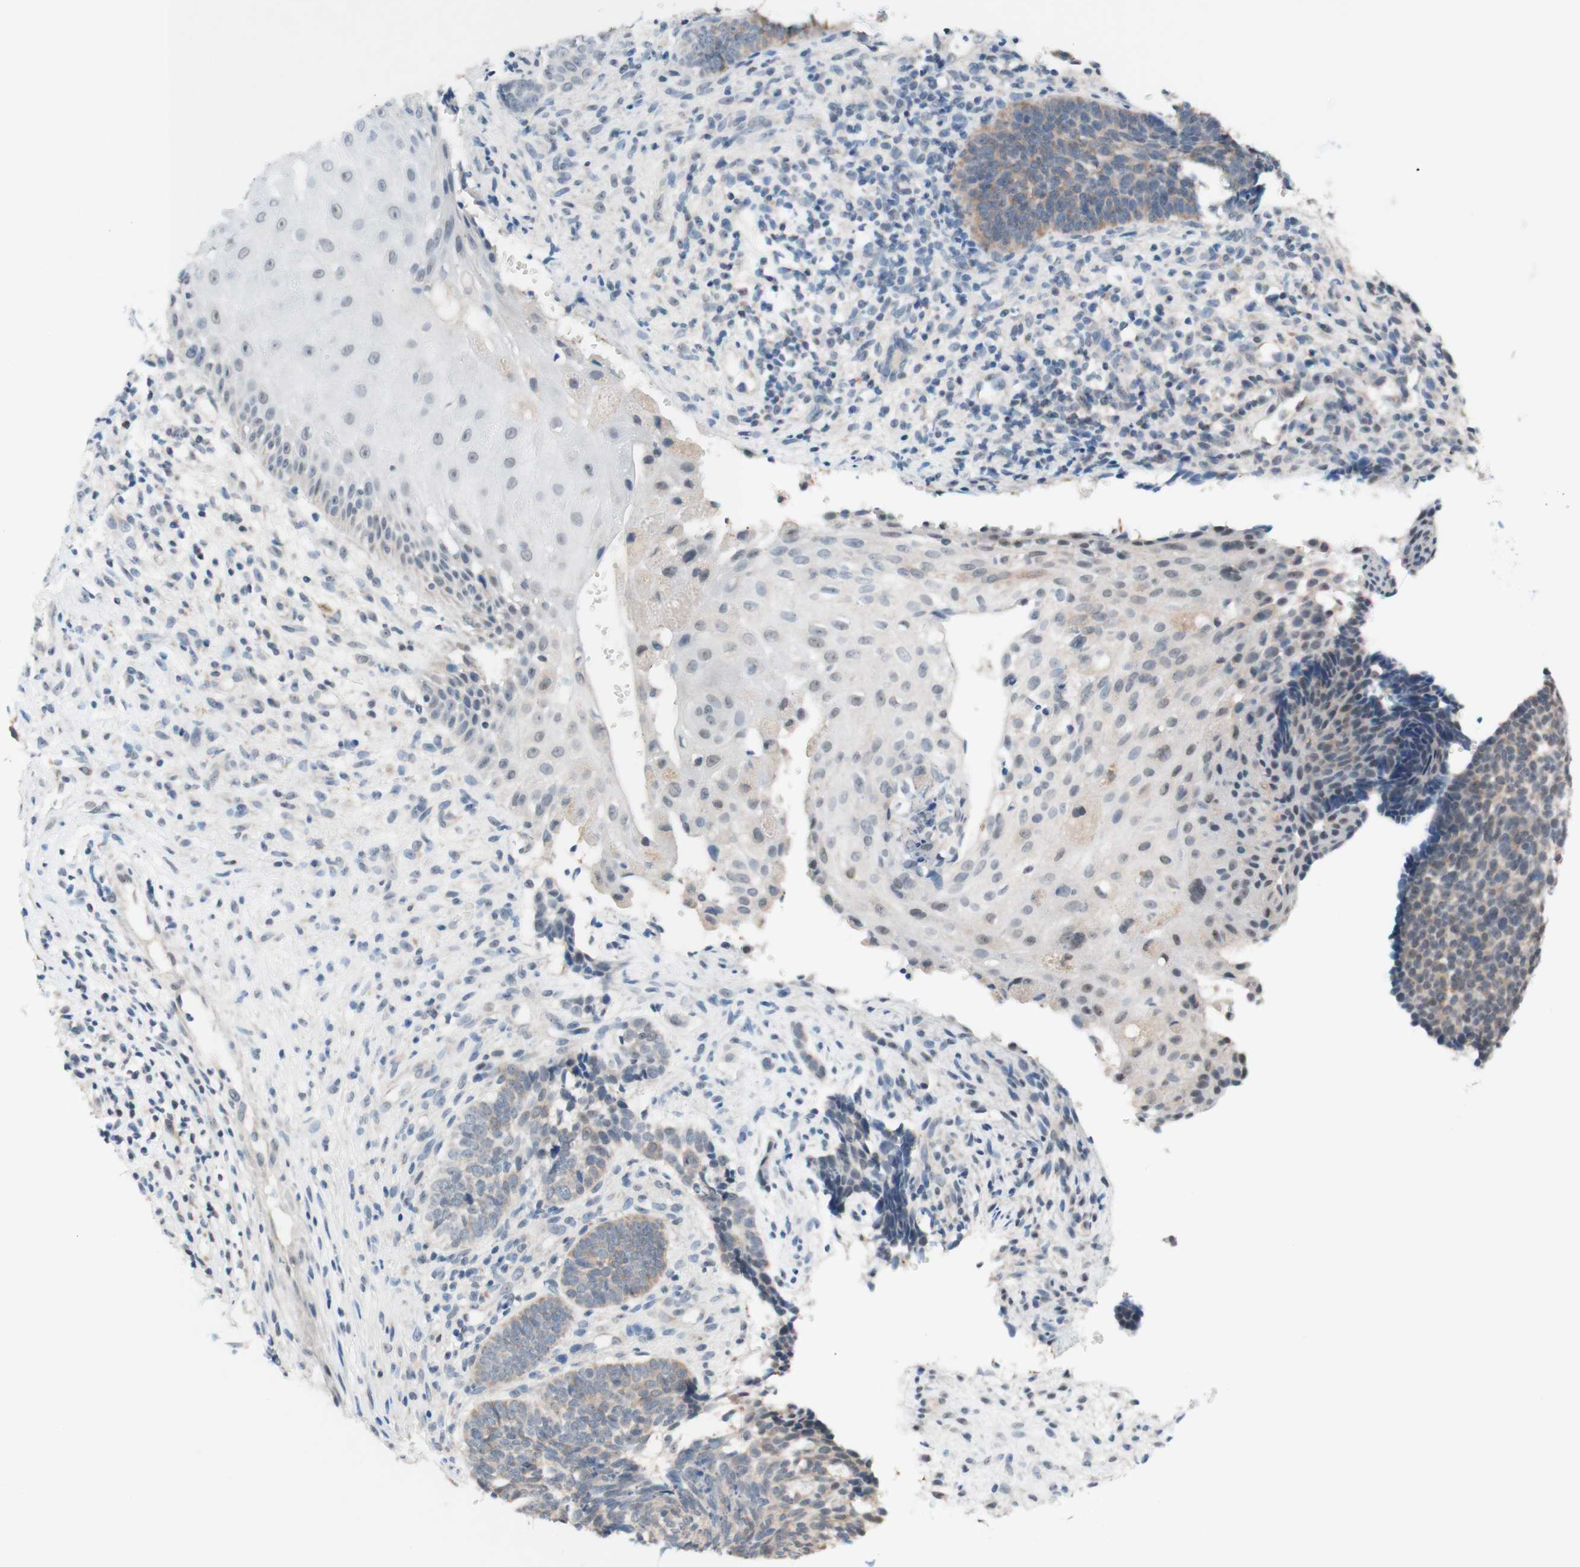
{"staining": {"intensity": "weak", "quantity": "25%-75%", "location": "cytoplasmic/membranous"}, "tissue": "skin cancer", "cell_type": "Tumor cells", "image_type": "cancer", "snomed": [{"axis": "morphology", "description": "Basal cell carcinoma"}, {"axis": "topography", "description": "Skin"}], "caption": "Immunohistochemical staining of human basal cell carcinoma (skin) displays weak cytoplasmic/membranous protein expression in about 25%-75% of tumor cells. (Stains: DAB (3,3'-diaminobenzidine) in brown, nuclei in blue, Microscopy: brightfield microscopy at high magnification).", "gene": "JPH1", "patient": {"sex": "male", "age": 84}}